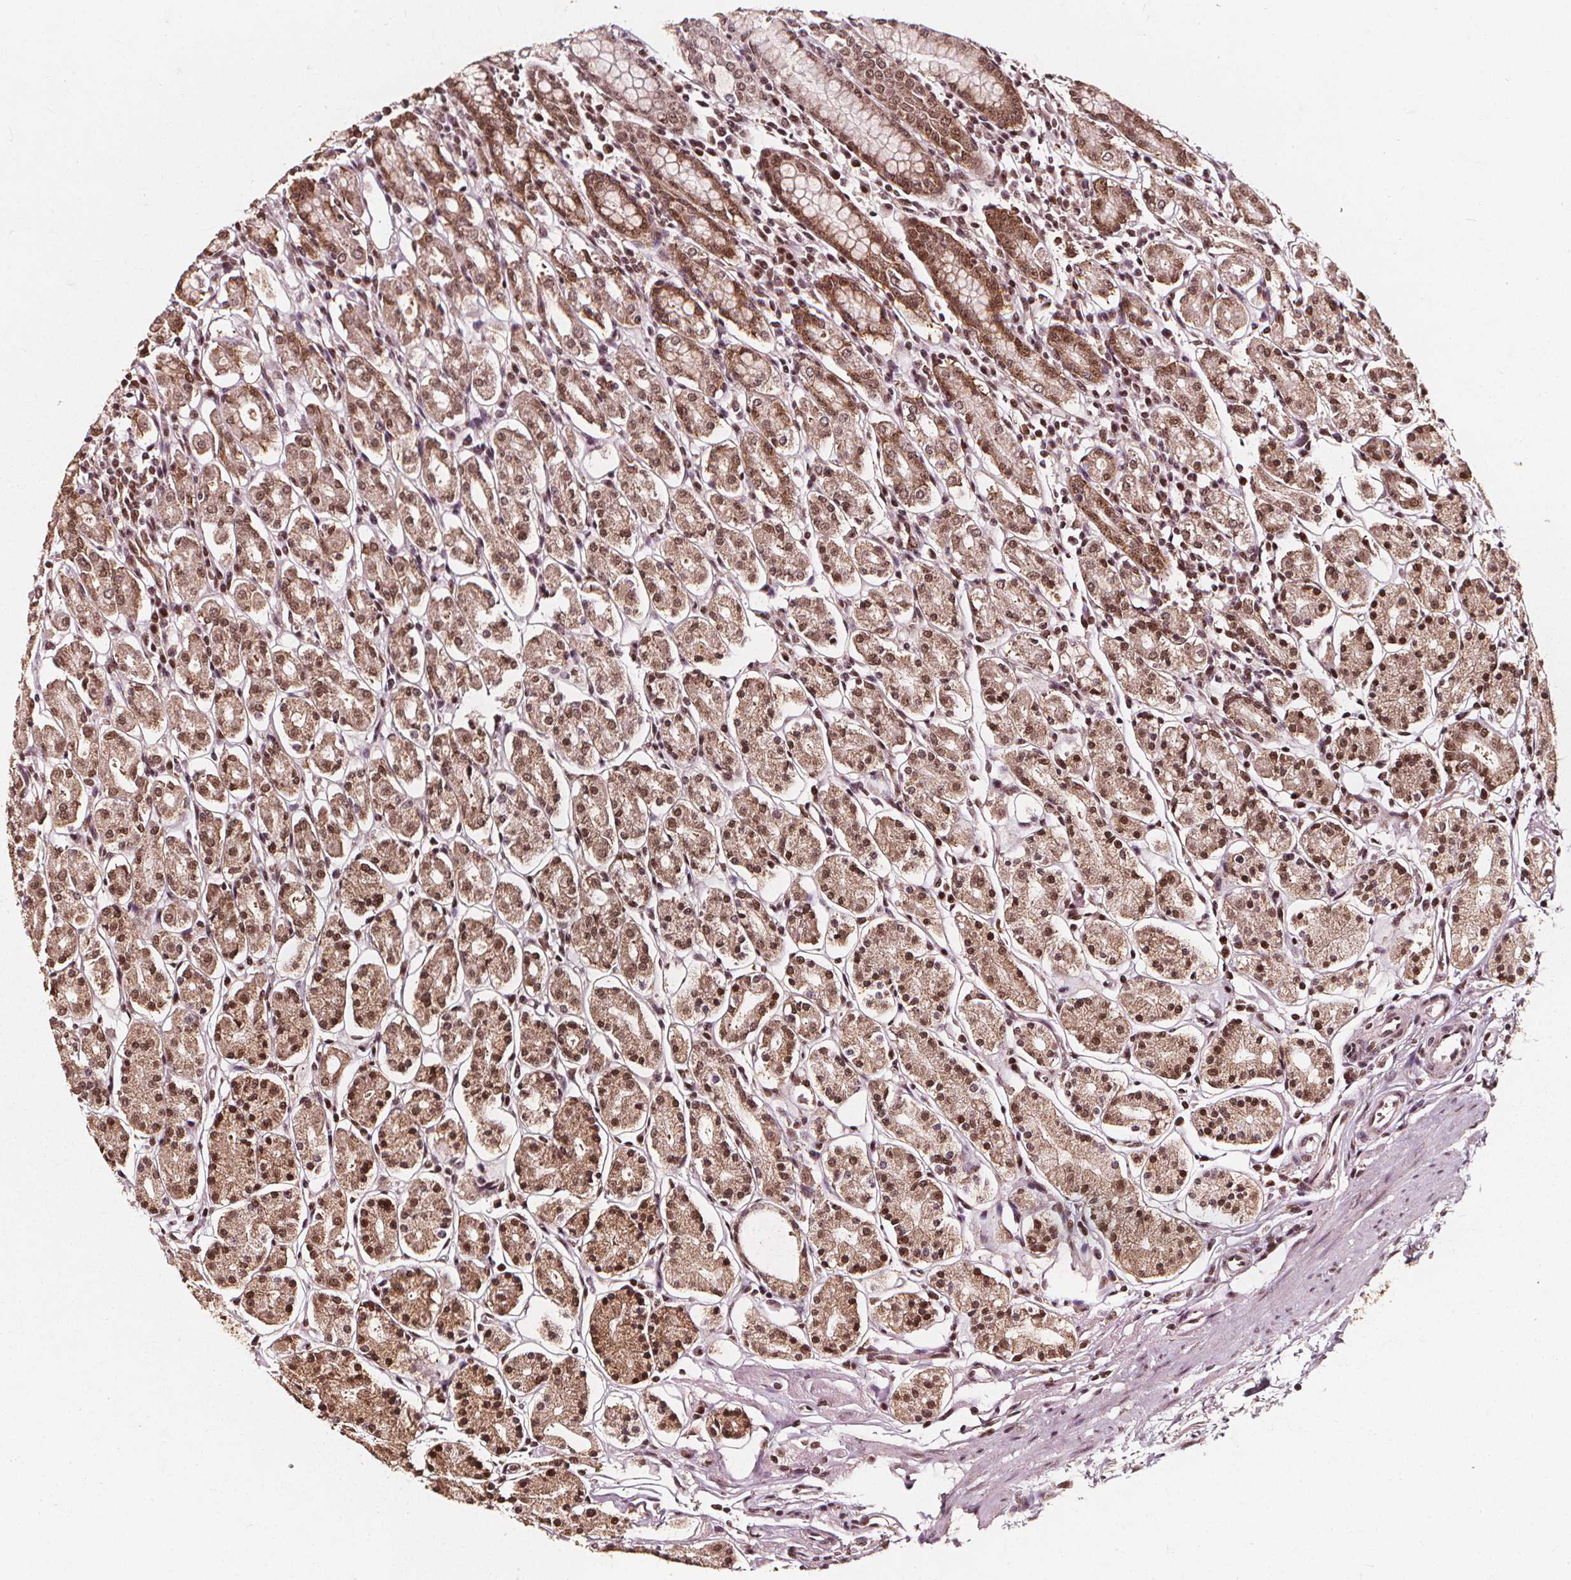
{"staining": {"intensity": "strong", "quantity": ">75%", "location": "cytoplasmic/membranous,nuclear"}, "tissue": "stomach", "cell_type": "Glandular cells", "image_type": "normal", "snomed": [{"axis": "morphology", "description": "Normal tissue, NOS"}, {"axis": "topography", "description": "Stomach, upper"}, {"axis": "topography", "description": "Stomach"}], "caption": "Human stomach stained for a protein (brown) displays strong cytoplasmic/membranous,nuclear positive staining in approximately >75% of glandular cells.", "gene": "SMN1", "patient": {"sex": "male", "age": 62}}